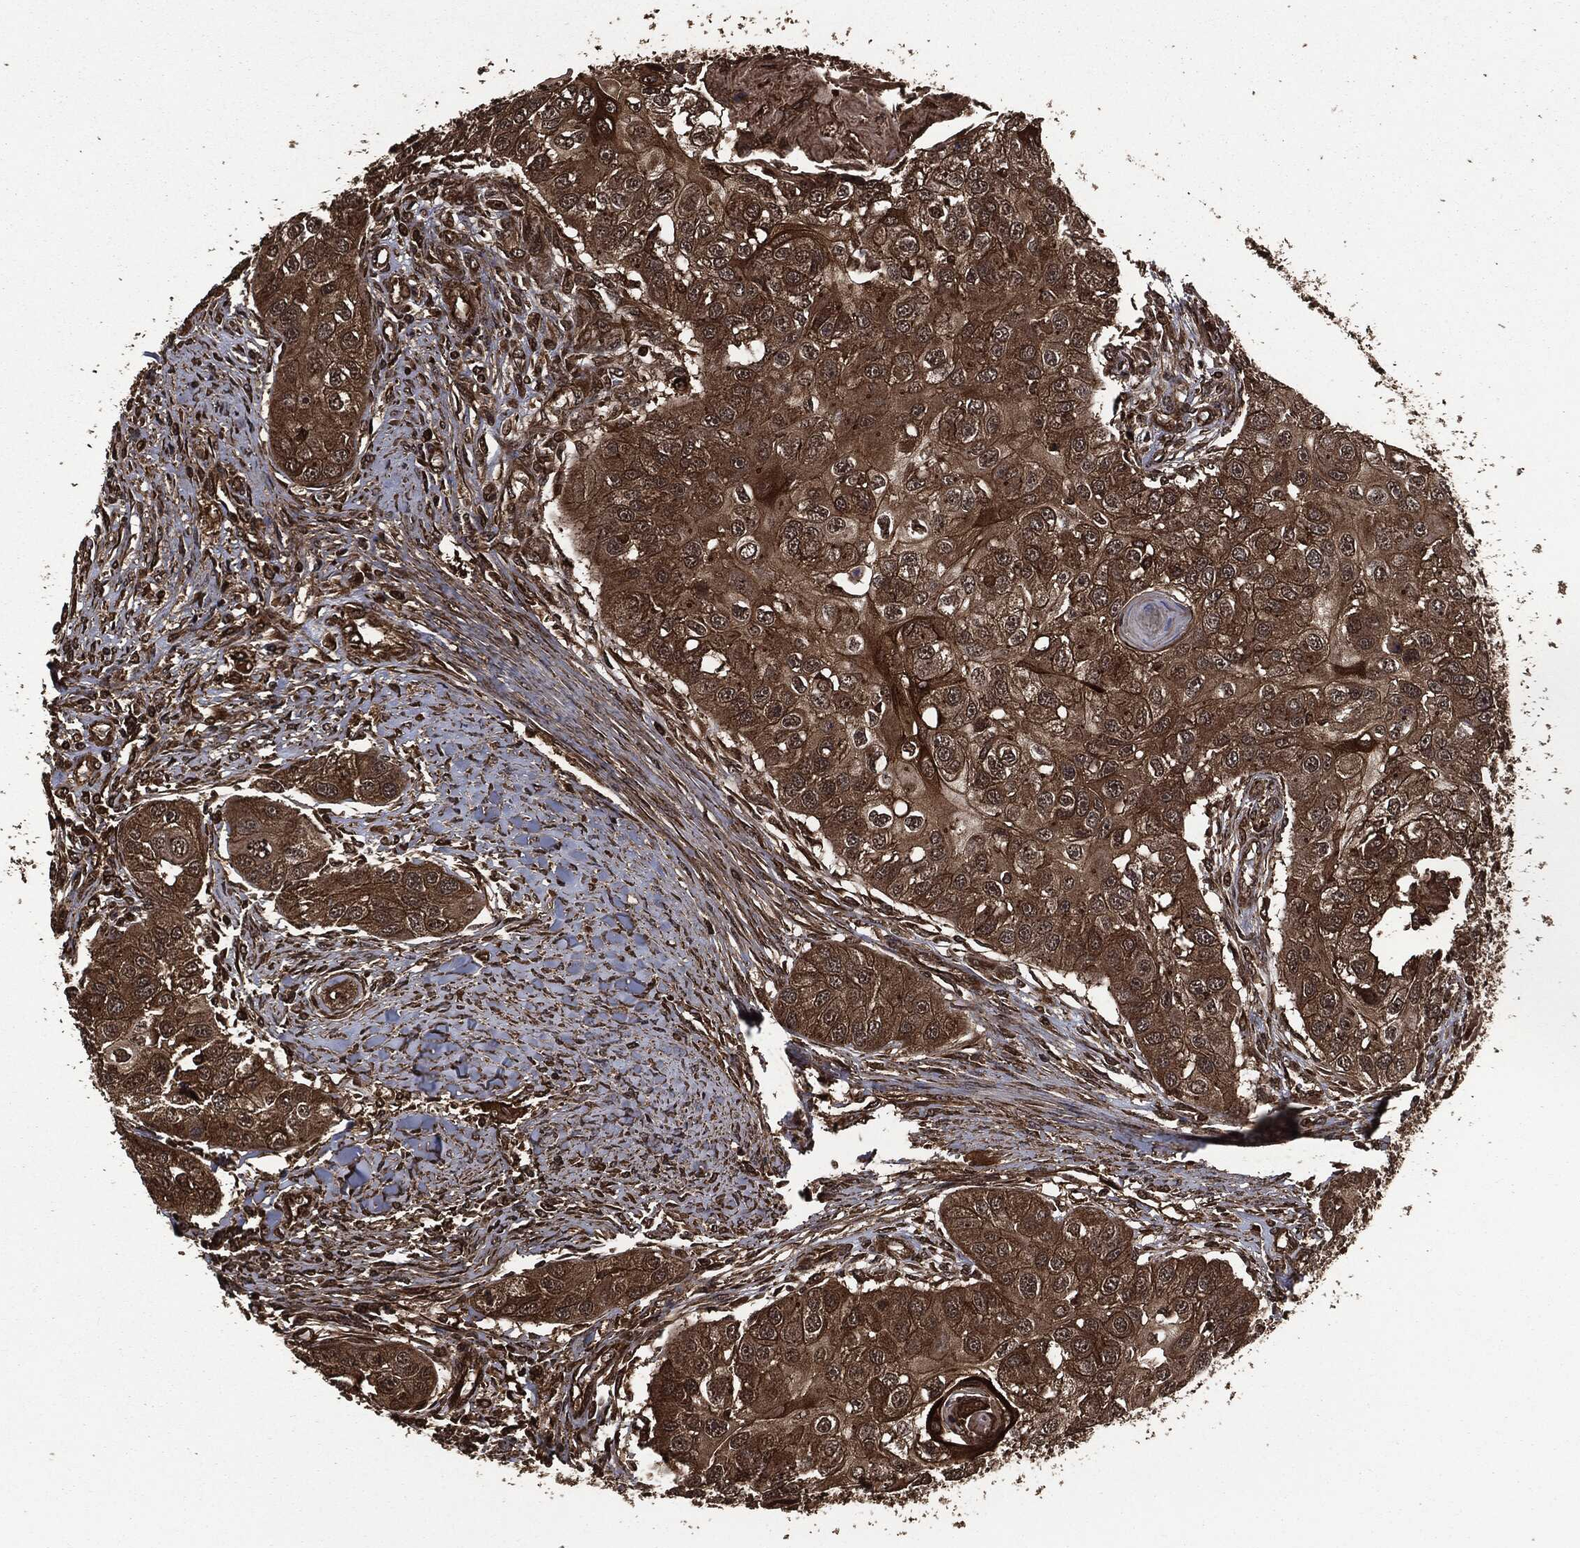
{"staining": {"intensity": "strong", "quantity": ">75%", "location": "cytoplasmic/membranous"}, "tissue": "head and neck cancer", "cell_type": "Tumor cells", "image_type": "cancer", "snomed": [{"axis": "morphology", "description": "Normal tissue, NOS"}, {"axis": "morphology", "description": "Squamous cell carcinoma, NOS"}, {"axis": "topography", "description": "Skeletal muscle"}, {"axis": "topography", "description": "Head-Neck"}], "caption": "Squamous cell carcinoma (head and neck) stained for a protein shows strong cytoplasmic/membranous positivity in tumor cells. The staining was performed using DAB (3,3'-diaminobenzidine) to visualize the protein expression in brown, while the nuclei were stained in blue with hematoxylin (Magnification: 20x).", "gene": "HRAS", "patient": {"sex": "male", "age": 51}}